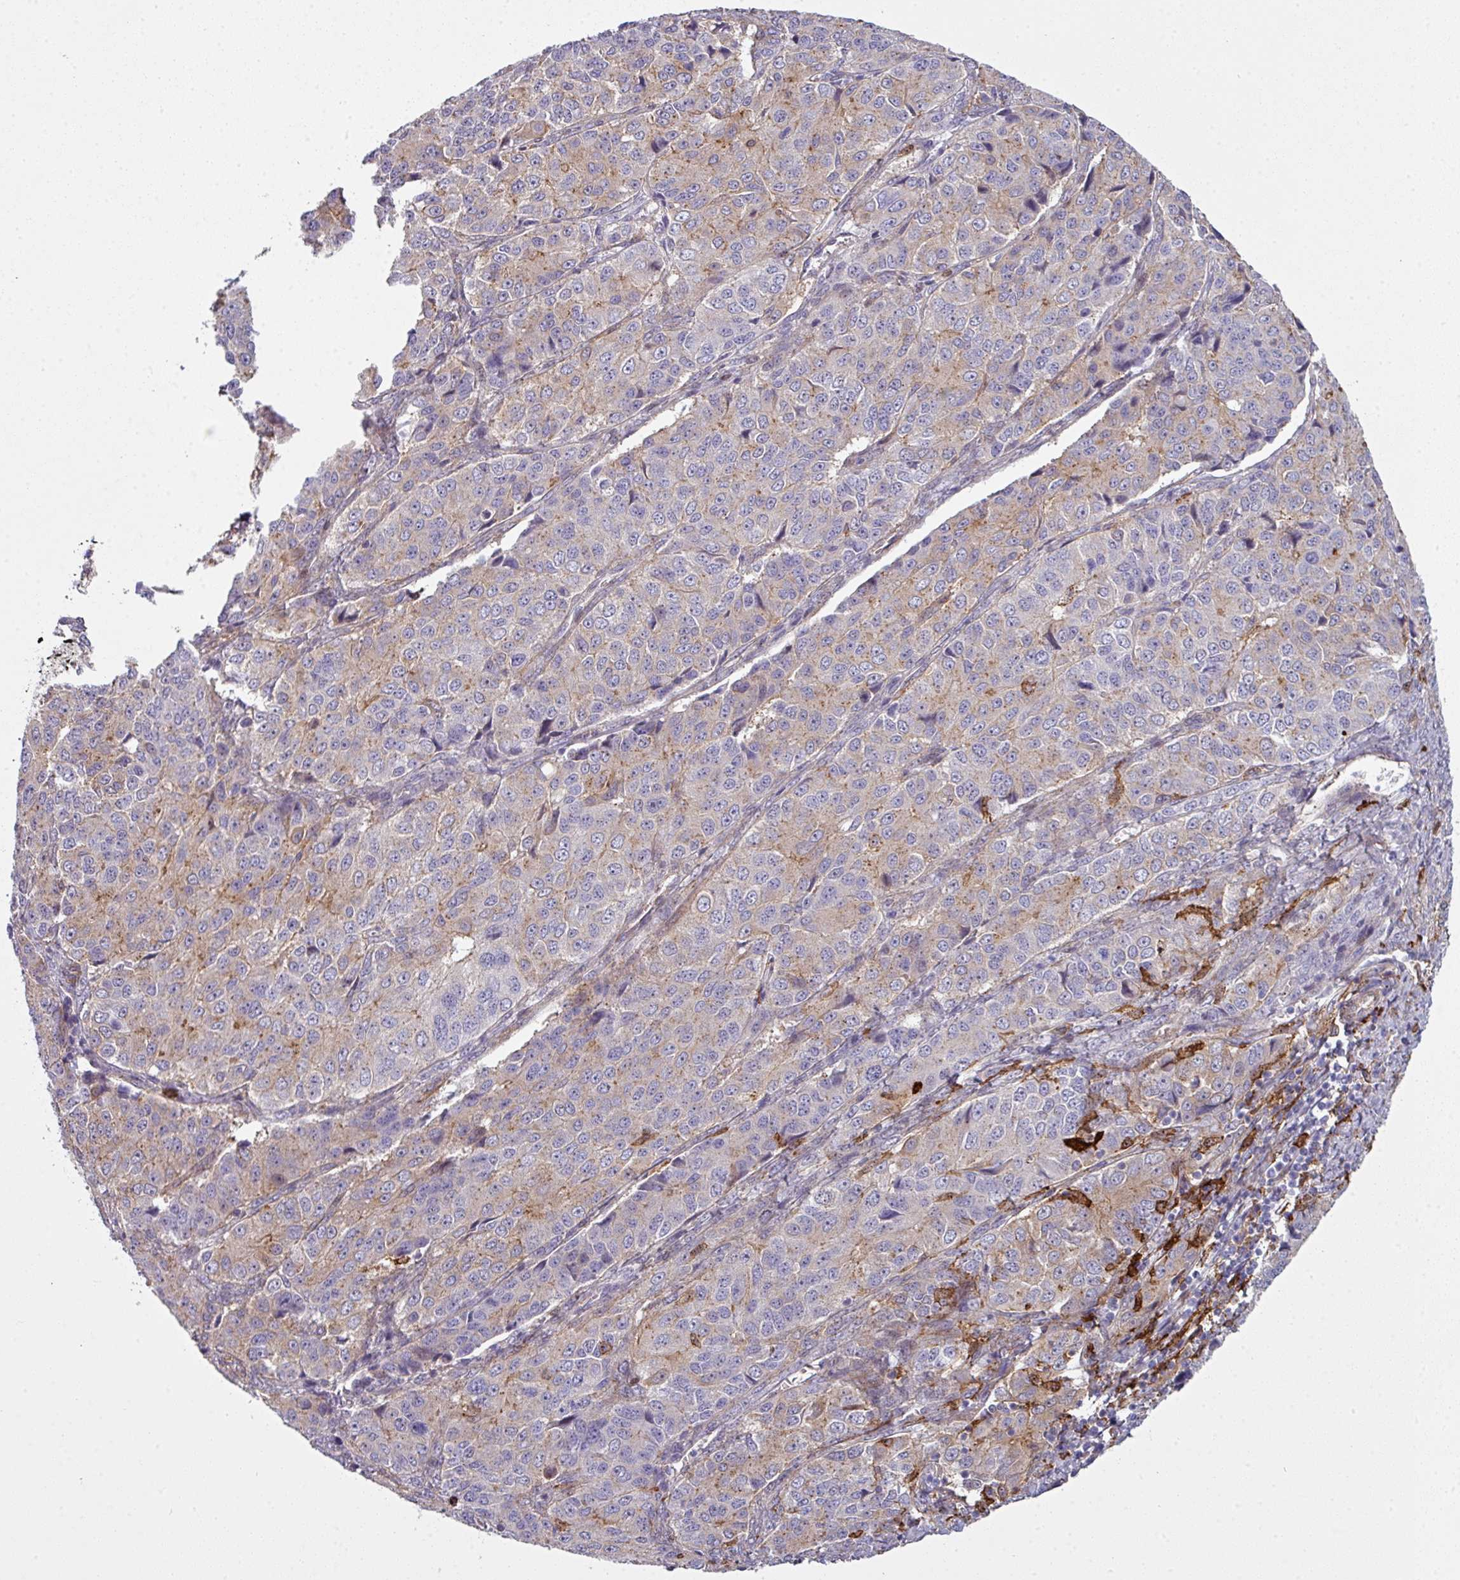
{"staining": {"intensity": "moderate", "quantity": "<25%", "location": "cytoplasmic/membranous"}, "tissue": "ovarian cancer", "cell_type": "Tumor cells", "image_type": "cancer", "snomed": [{"axis": "morphology", "description": "Carcinoma, endometroid"}, {"axis": "topography", "description": "Ovary"}], "caption": "An image of human ovarian endometroid carcinoma stained for a protein shows moderate cytoplasmic/membranous brown staining in tumor cells.", "gene": "COL8A1", "patient": {"sex": "female", "age": 51}}